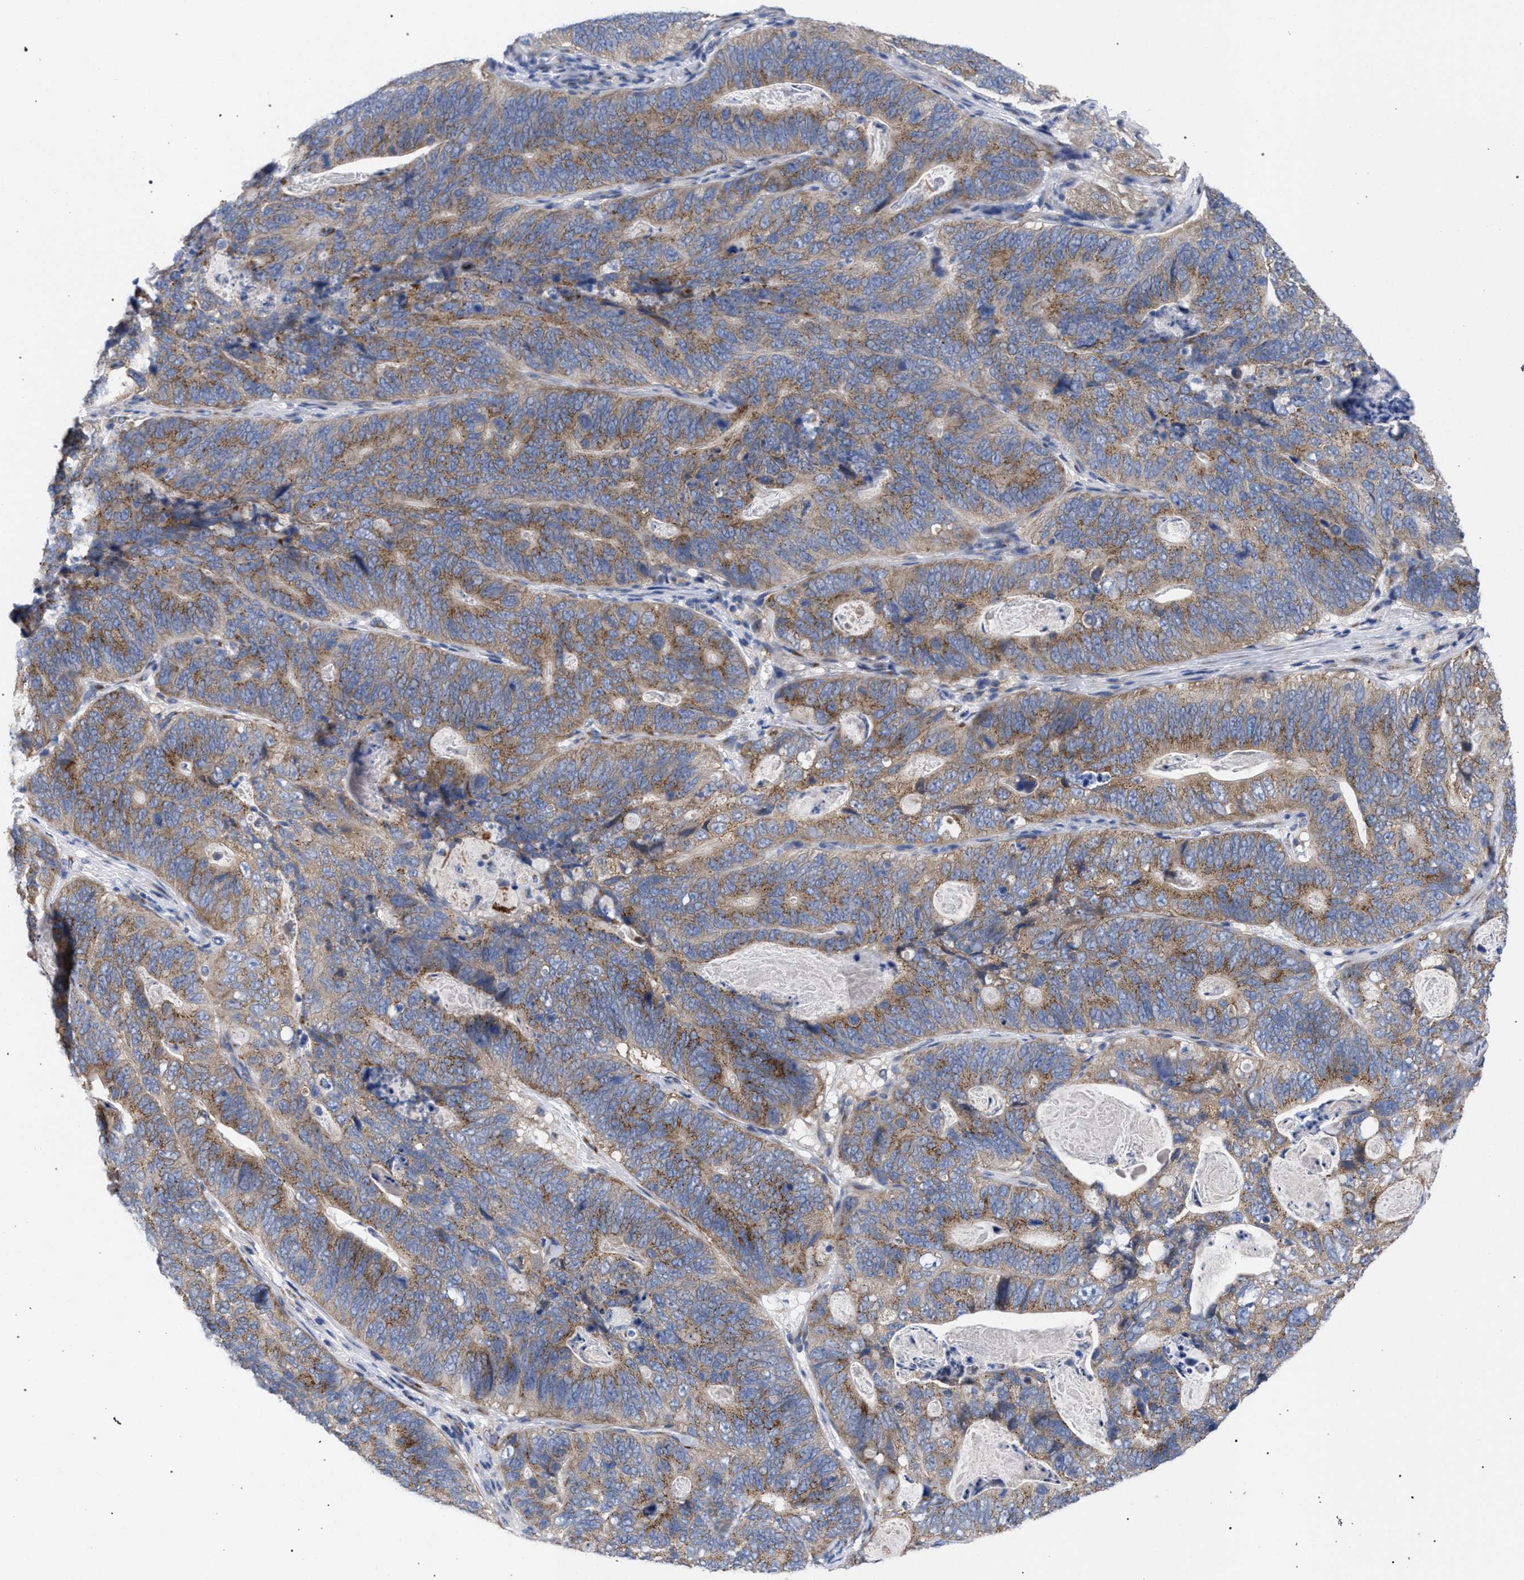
{"staining": {"intensity": "moderate", "quantity": ">75%", "location": "cytoplasmic/membranous"}, "tissue": "stomach cancer", "cell_type": "Tumor cells", "image_type": "cancer", "snomed": [{"axis": "morphology", "description": "Normal tissue, NOS"}, {"axis": "morphology", "description": "Adenocarcinoma, NOS"}, {"axis": "topography", "description": "Stomach"}], "caption": "Immunohistochemical staining of human stomach cancer (adenocarcinoma) demonstrates medium levels of moderate cytoplasmic/membranous protein expression in about >75% of tumor cells.", "gene": "GOLGA2", "patient": {"sex": "female", "age": 89}}